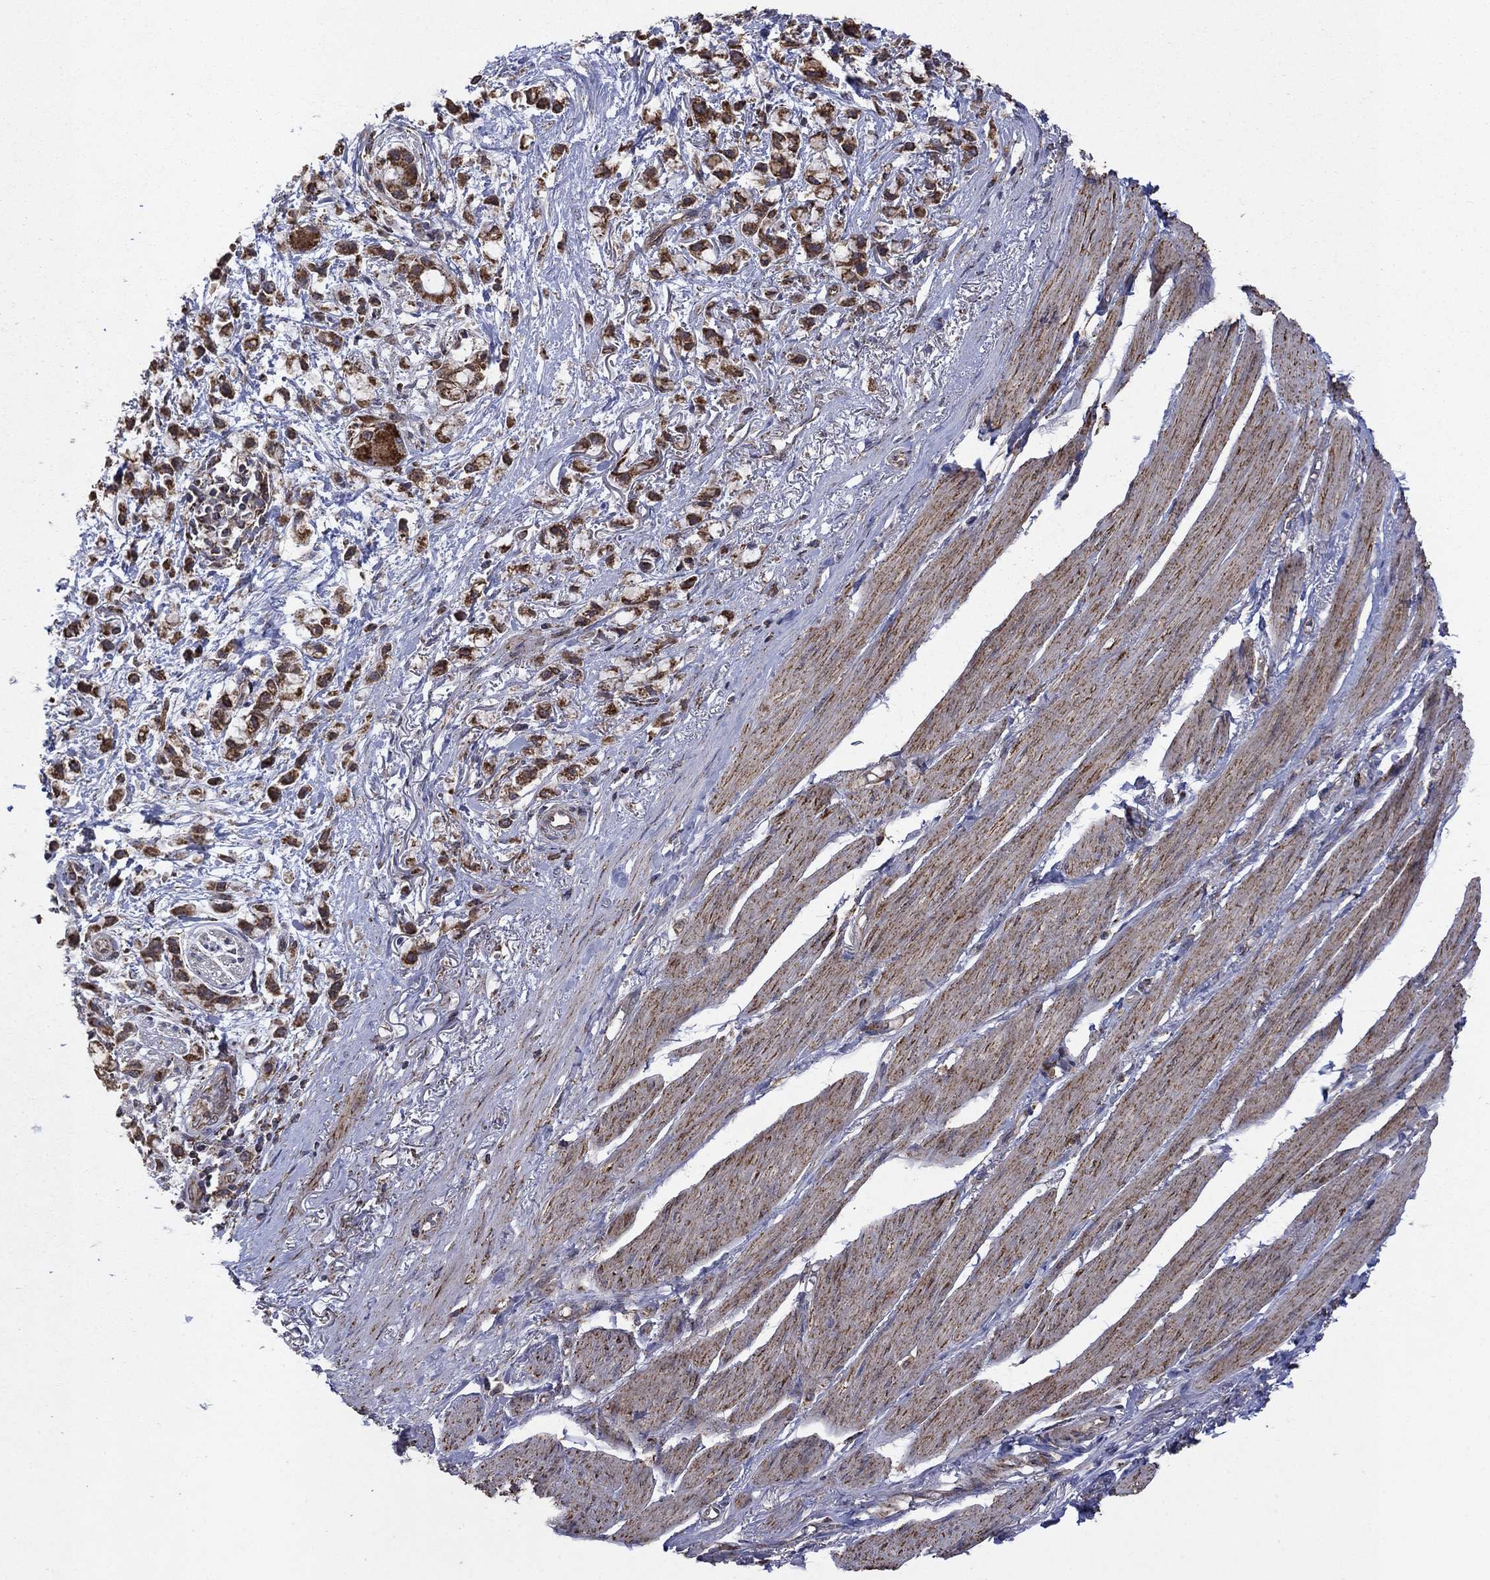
{"staining": {"intensity": "strong", "quantity": "25%-75%", "location": "cytoplasmic/membranous"}, "tissue": "stomach cancer", "cell_type": "Tumor cells", "image_type": "cancer", "snomed": [{"axis": "morphology", "description": "Adenocarcinoma, NOS"}, {"axis": "topography", "description": "Stomach"}], "caption": "This is an image of IHC staining of stomach cancer, which shows strong staining in the cytoplasmic/membranous of tumor cells.", "gene": "DPH1", "patient": {"sex": "female", "age": 81}}